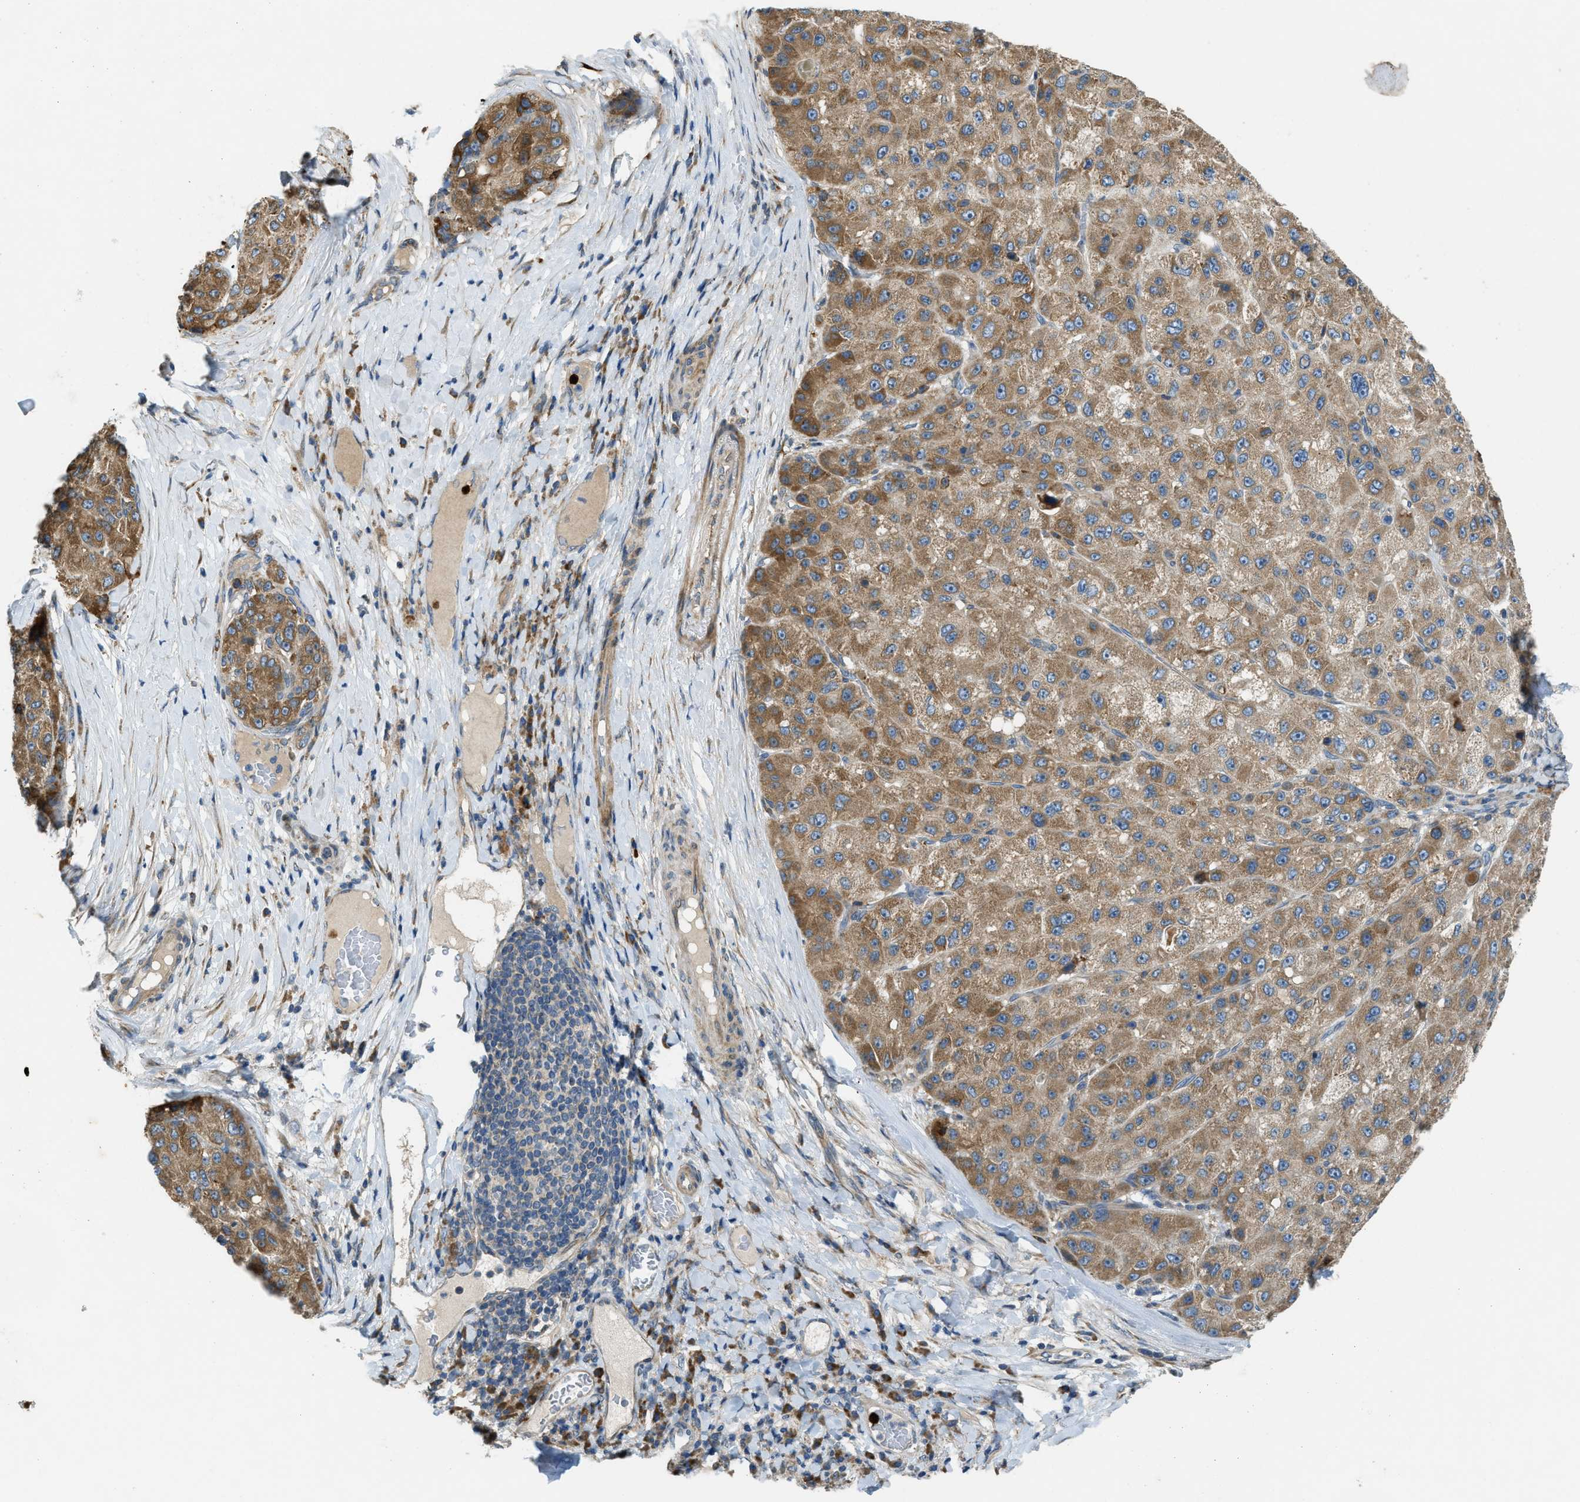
{"staining": {"intensity": "moderate", "quantity": ">75%", "location": "cytoplasmic/membranous"}, "tissue": "liver cancer", "cell_type": "Tumor cells", "image_type": "cancer", "snomed": [{"axis": "morphology", "description": "Carcinoma, Hepatocellular, NOS"}, {"axis": "topography", "description": "Liver"}], "caption": "A high-resolution photomicrograph shows immunohistochemistry (IHC) staining of liver hepatocellular carcinoma, which reveals moderate cytoplasmic/membranous expression in approximately >75% of tumor cells. (brown staining indicates protein expression, while blue staining denotes nuclei).", "gene": "TMEM68", "patient": {"sex": "male", "age": 80}}